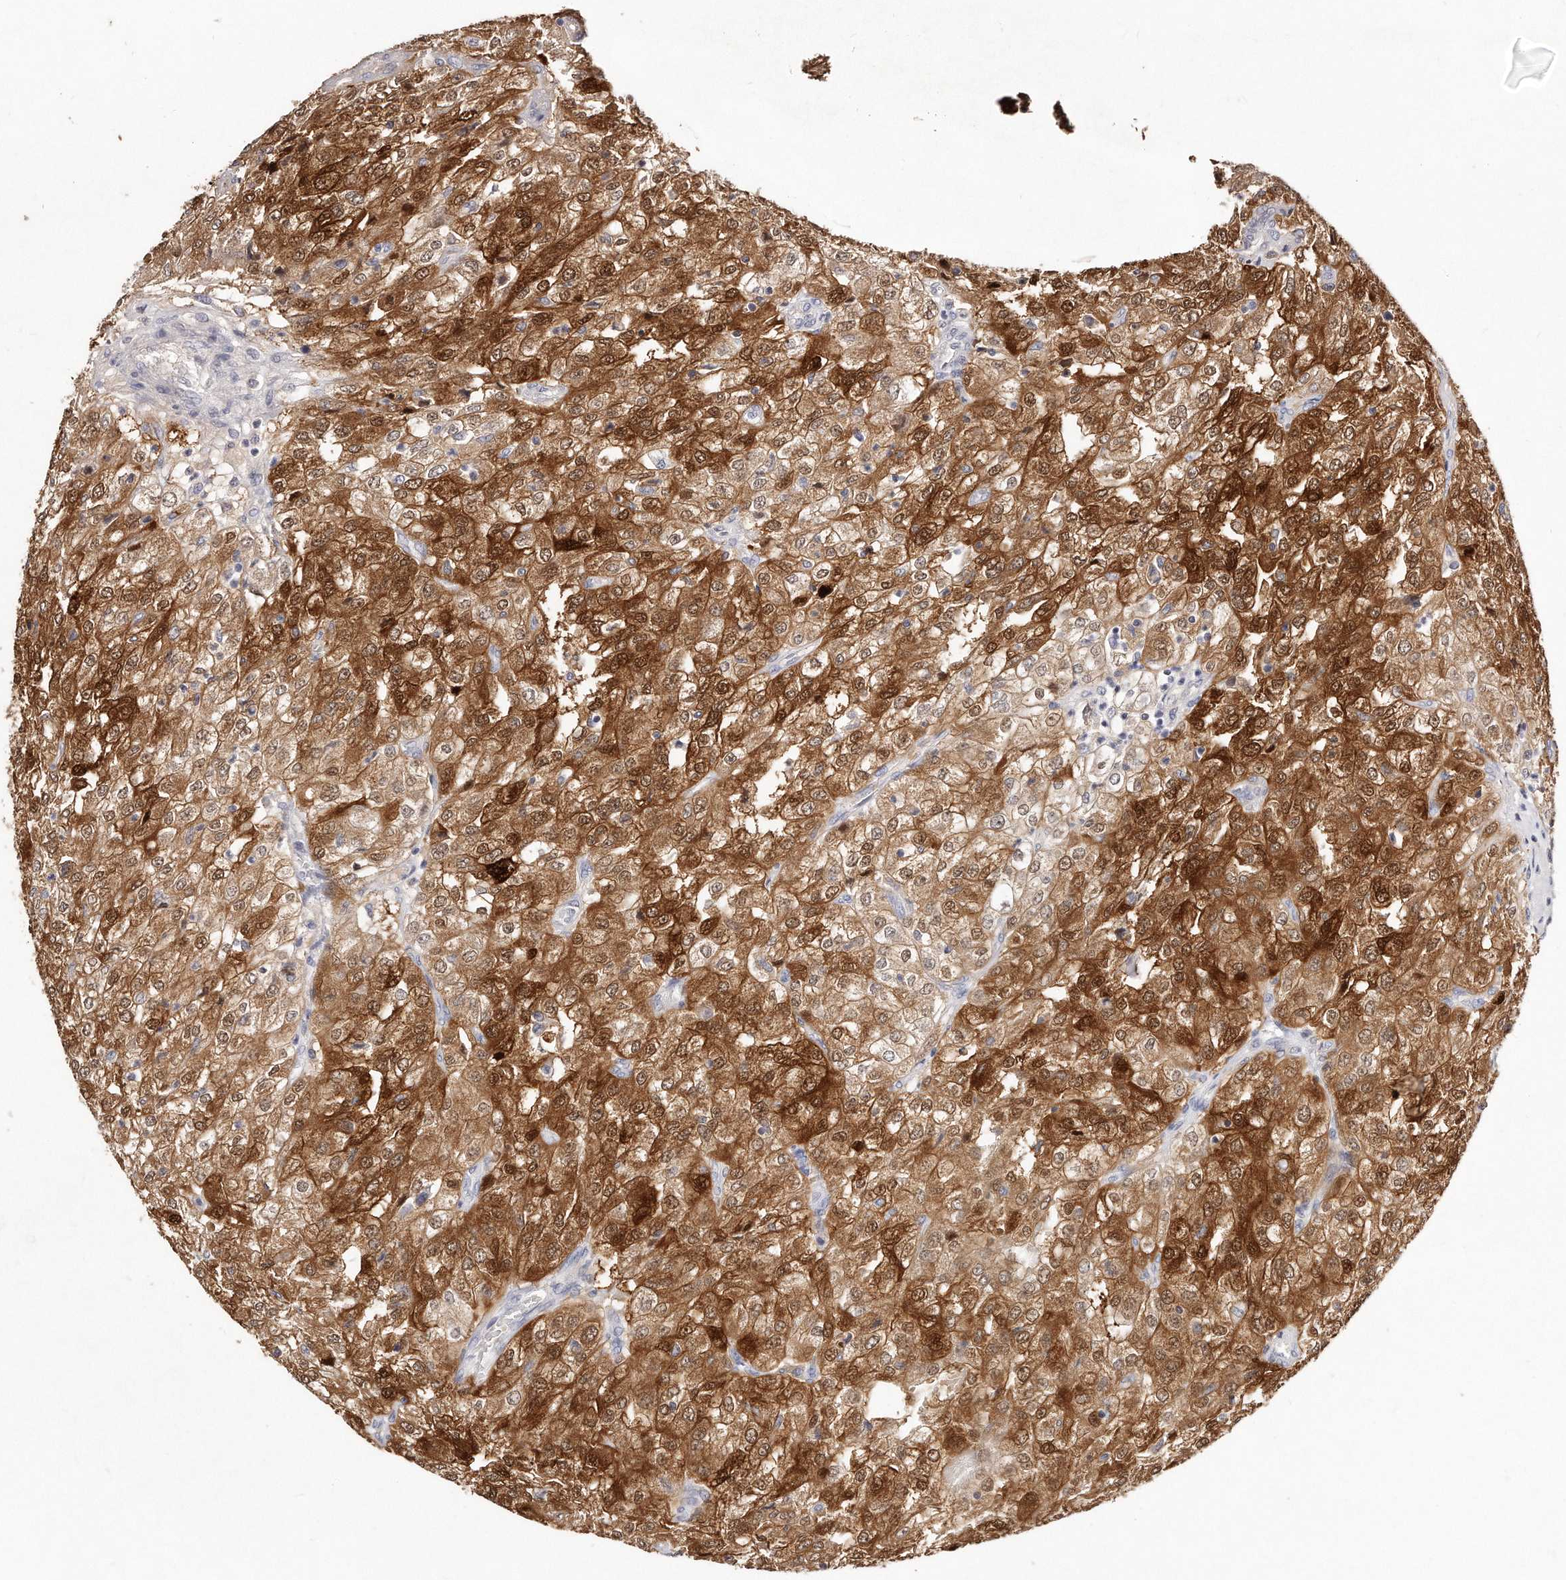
{"staining": {"intensity": "strong", "quantity": "25%-75%", "location": "cytoplasmic/membranous,nuclear"}, "tissue": "renal cancer", "cell_type": "Tumor cells", "image_type": "cancer", "snomed": [{"axis": "morphology", "description": "Adenocarcinoma, NOS"}, {"axis": "topography", "description": "Kidney"}], "caption": "Immunohistochemical staining of renal cancer reveals high levels of strong cytoplasmic/membranous and nuclear protein staining in about 25%-75% of tumor cells. The staining was performed using DAB to visualize the protein expression in brown, while the nuclei were stained in blue with hematoxylin (Magnification: 20x).", "gene": "GDA", "patient": {"sex": "female", "age": 54}}